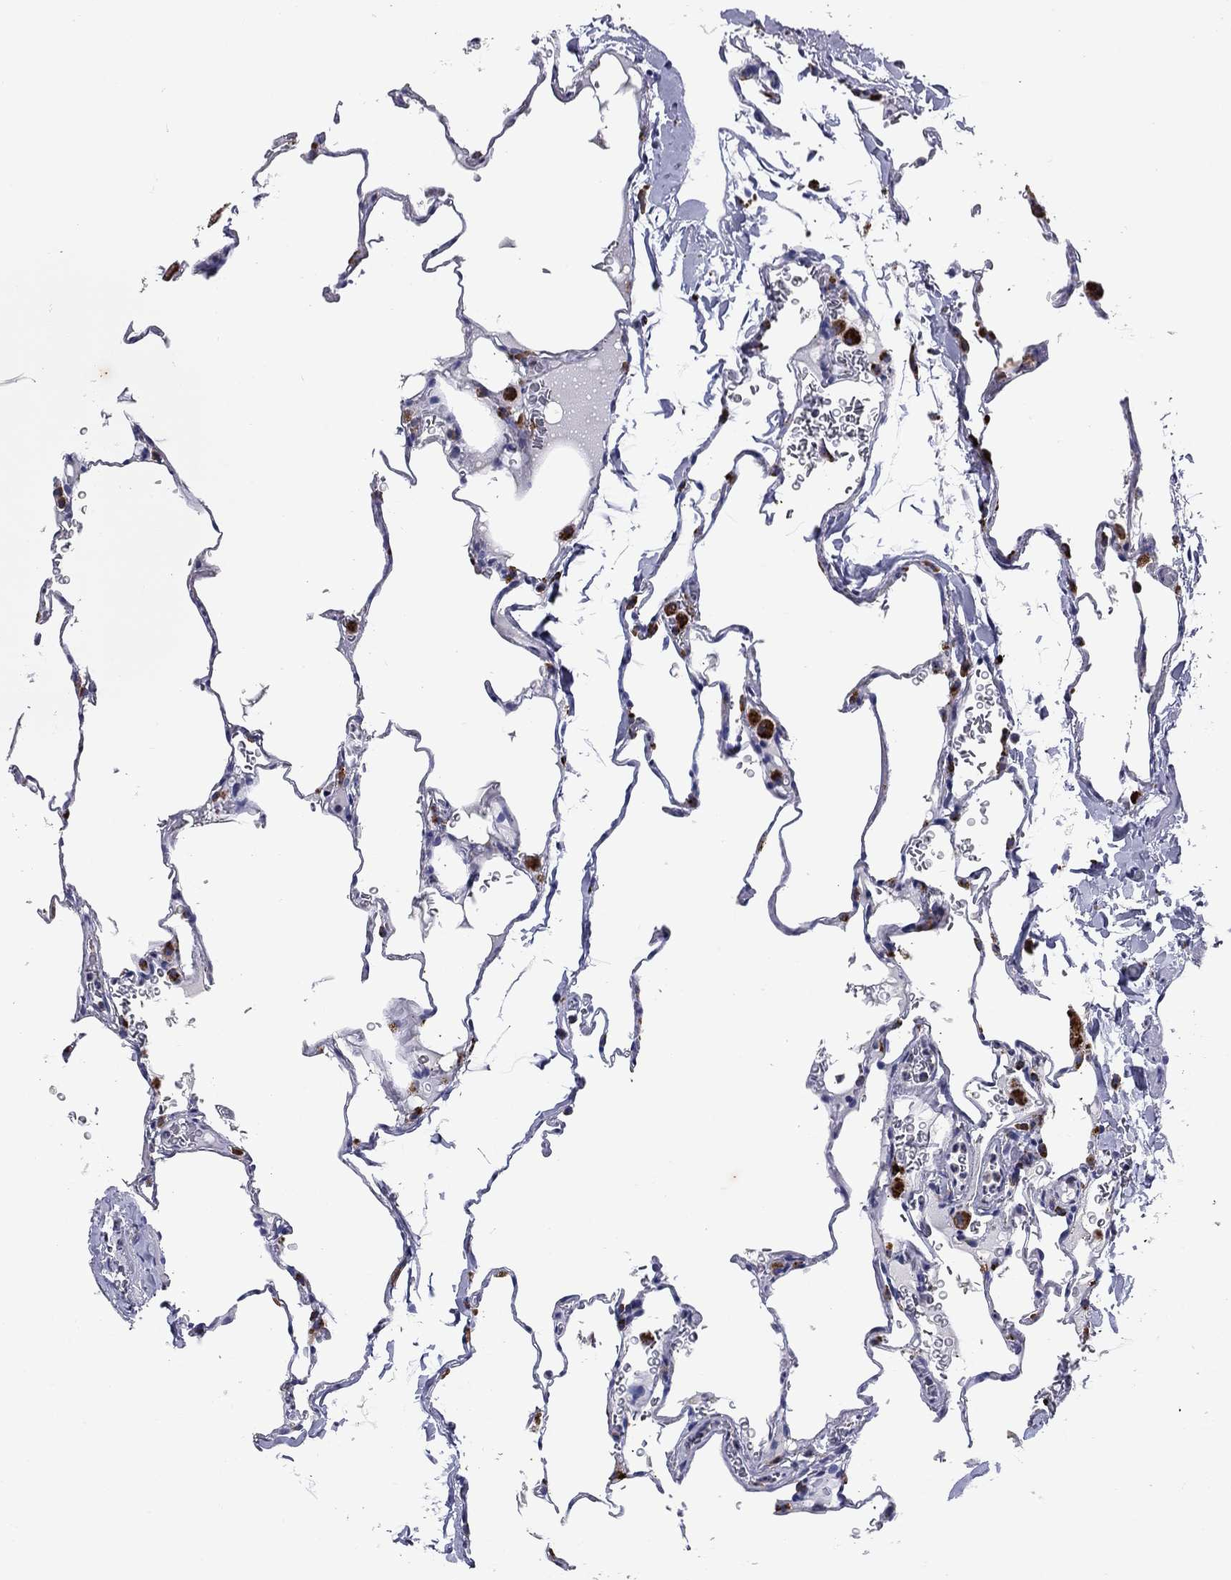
{"staining": {"intensity": "negative", "quantity": "none", "location": "none"}, "tissue": "lung", "cell_type": "Alveolar cells", "image_type": "normal", "snomed": [{"axis": "morphology", "description": "Normal tissue, NOS"}, {"axis": "morphology", "description": "Adenocarcinoma, metastatic, NOS"}, {"axis": "topography", "description": "Lung"}], "caption": "Immunohistochemistry of benign lung reveals no staining in alveolar cells.", "gene": "MADCAM1", "patient": {"sex": "male", "age": 45}}